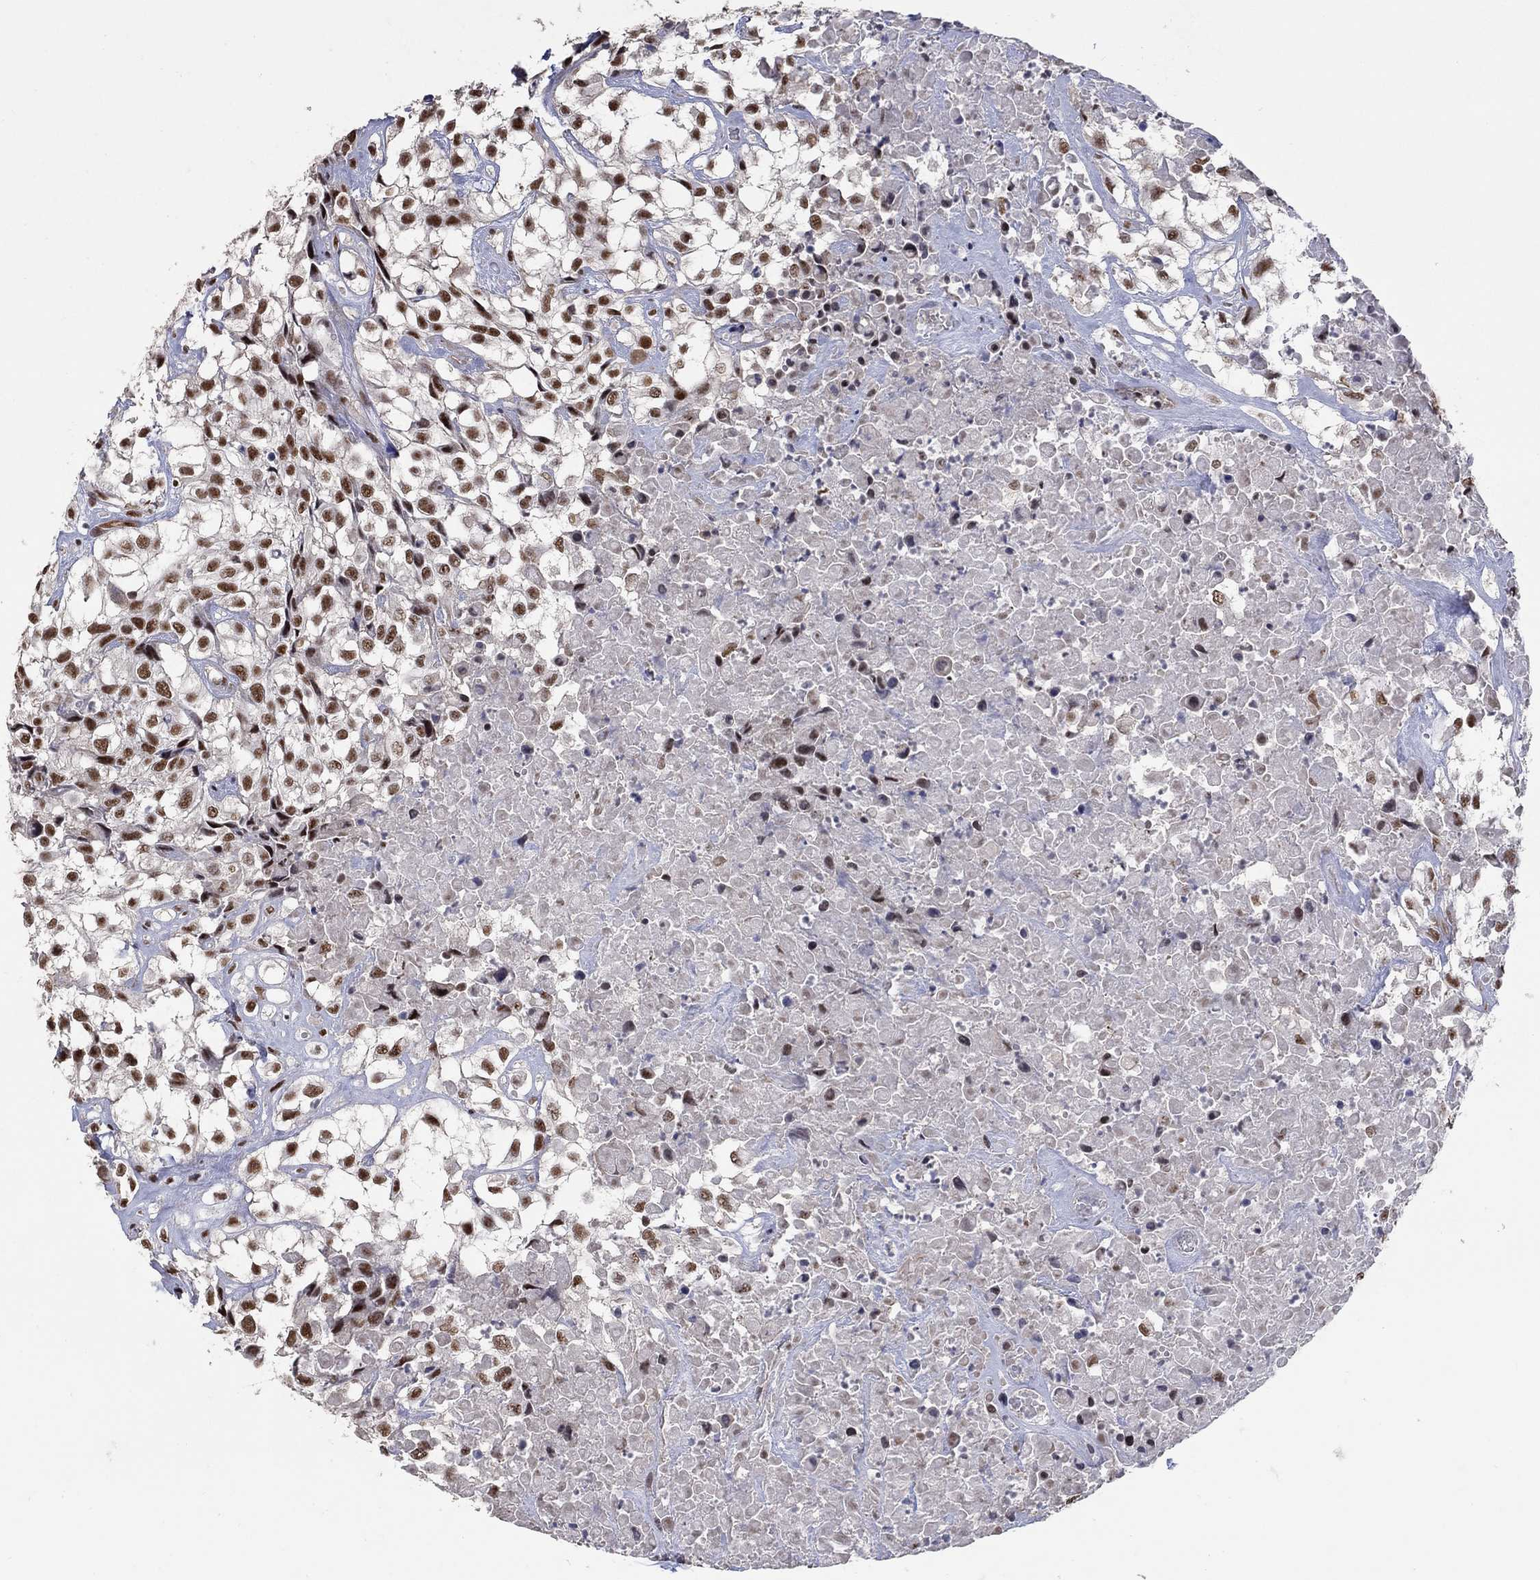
{"staining": {"intensity": "strong", "quantity": ">75%", "location": "nuclear"}, "tissue": "urothelial cancer", "cell_type": "Tumor cells", "image_type": "cancer", "snomed": [{"axis": "morphology", "description": "Urothelial carcinoma, High grade"}, {"axis": "topography", "description": "Urinary bladder"}], "caption": "Human urothelial carcinoma (high-grade) stained with a brown dye demonstrates strong nuclear positive positivity in approximately >75% of tumor cells.", "gene": "PNISR", "patient": {"sex": "male", "age": 56}}